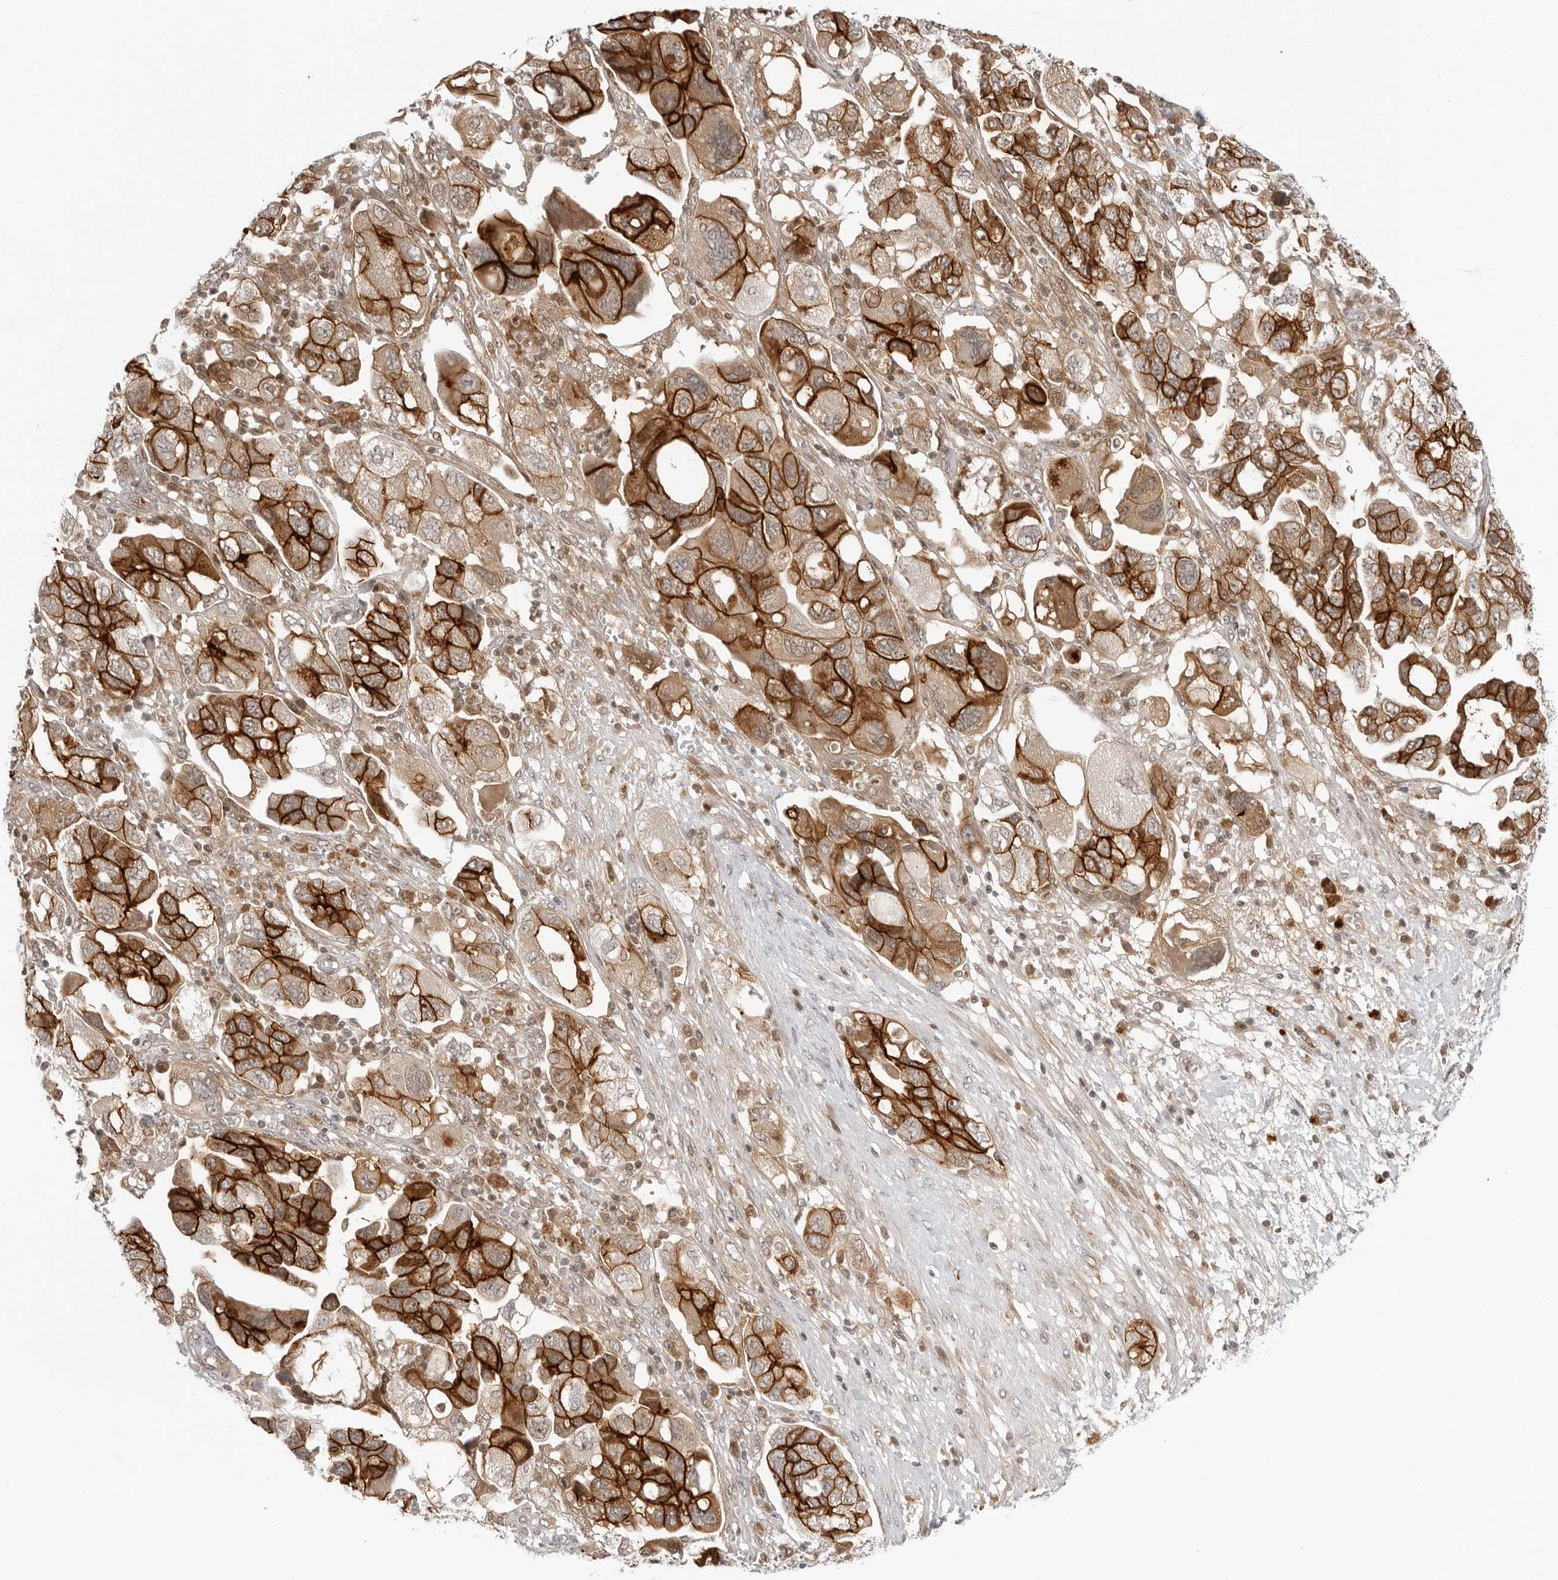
{"staining": {"intensity": "strong", "quantity": ">75%", "location": "cytoplasmic/membranous"}, "tissue": "ovarian cancer", "cell_type": "Tumor cells", "image_type": "cancer", "snomed": [{"axis": "morphology", "description": "Carcinoma, NOS"}, {"axis": "morphology", "description": "Cystadenocarcinoma, serous, NOS"}, {"axis": "topography", "description": "Ovary"}], "caption": "Ovarian serous cystadenocarcinoma tissue exhibits strong cytoplasmic/membranous expression in approximately >75% of tumor cells", "gene": "SUGCT", "patient": {"sex": "female", "age": 69}}